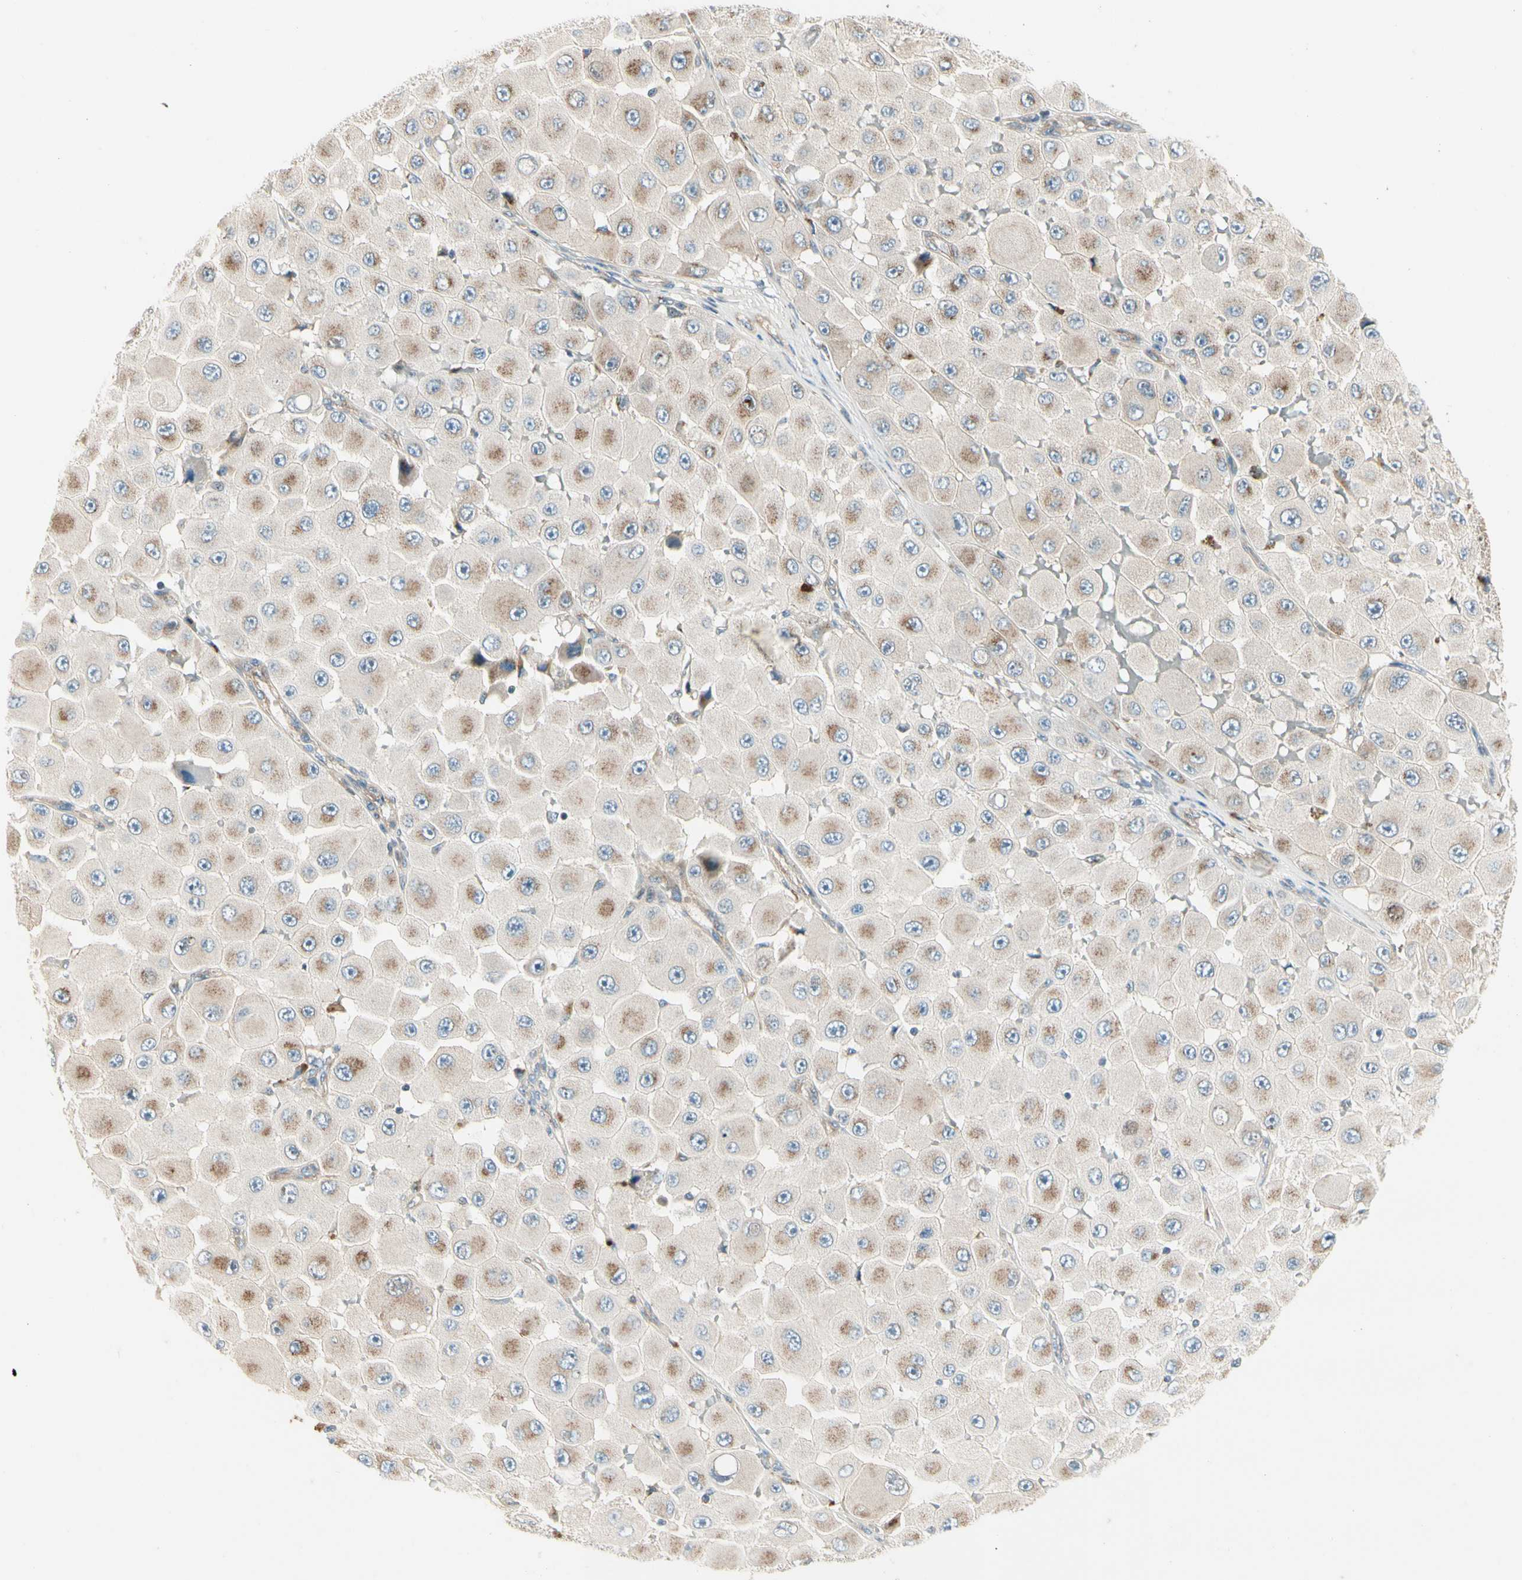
{"staining": {"intensity": "moderate", "quantity": ">75%", "location": "cytoplasmic/membranous"}, "tissue": "melanoma", "cell_type": "Tumor cells", "image_type": "cancer", "snomed": [{"axis": "morphology", "description": "Malignant melanoma, NOS"}, {"axis": "topography", "description": "Skin"}], "caption": "IHC photomicrograph of human melanoma stained for a protein (brown), which shows medium levels of moderate cytoplasmic/membranous staining in approximately >75% of tumor cells.", "gene": "ABCA3", "patient": {"sex": "female", "age": 81}}